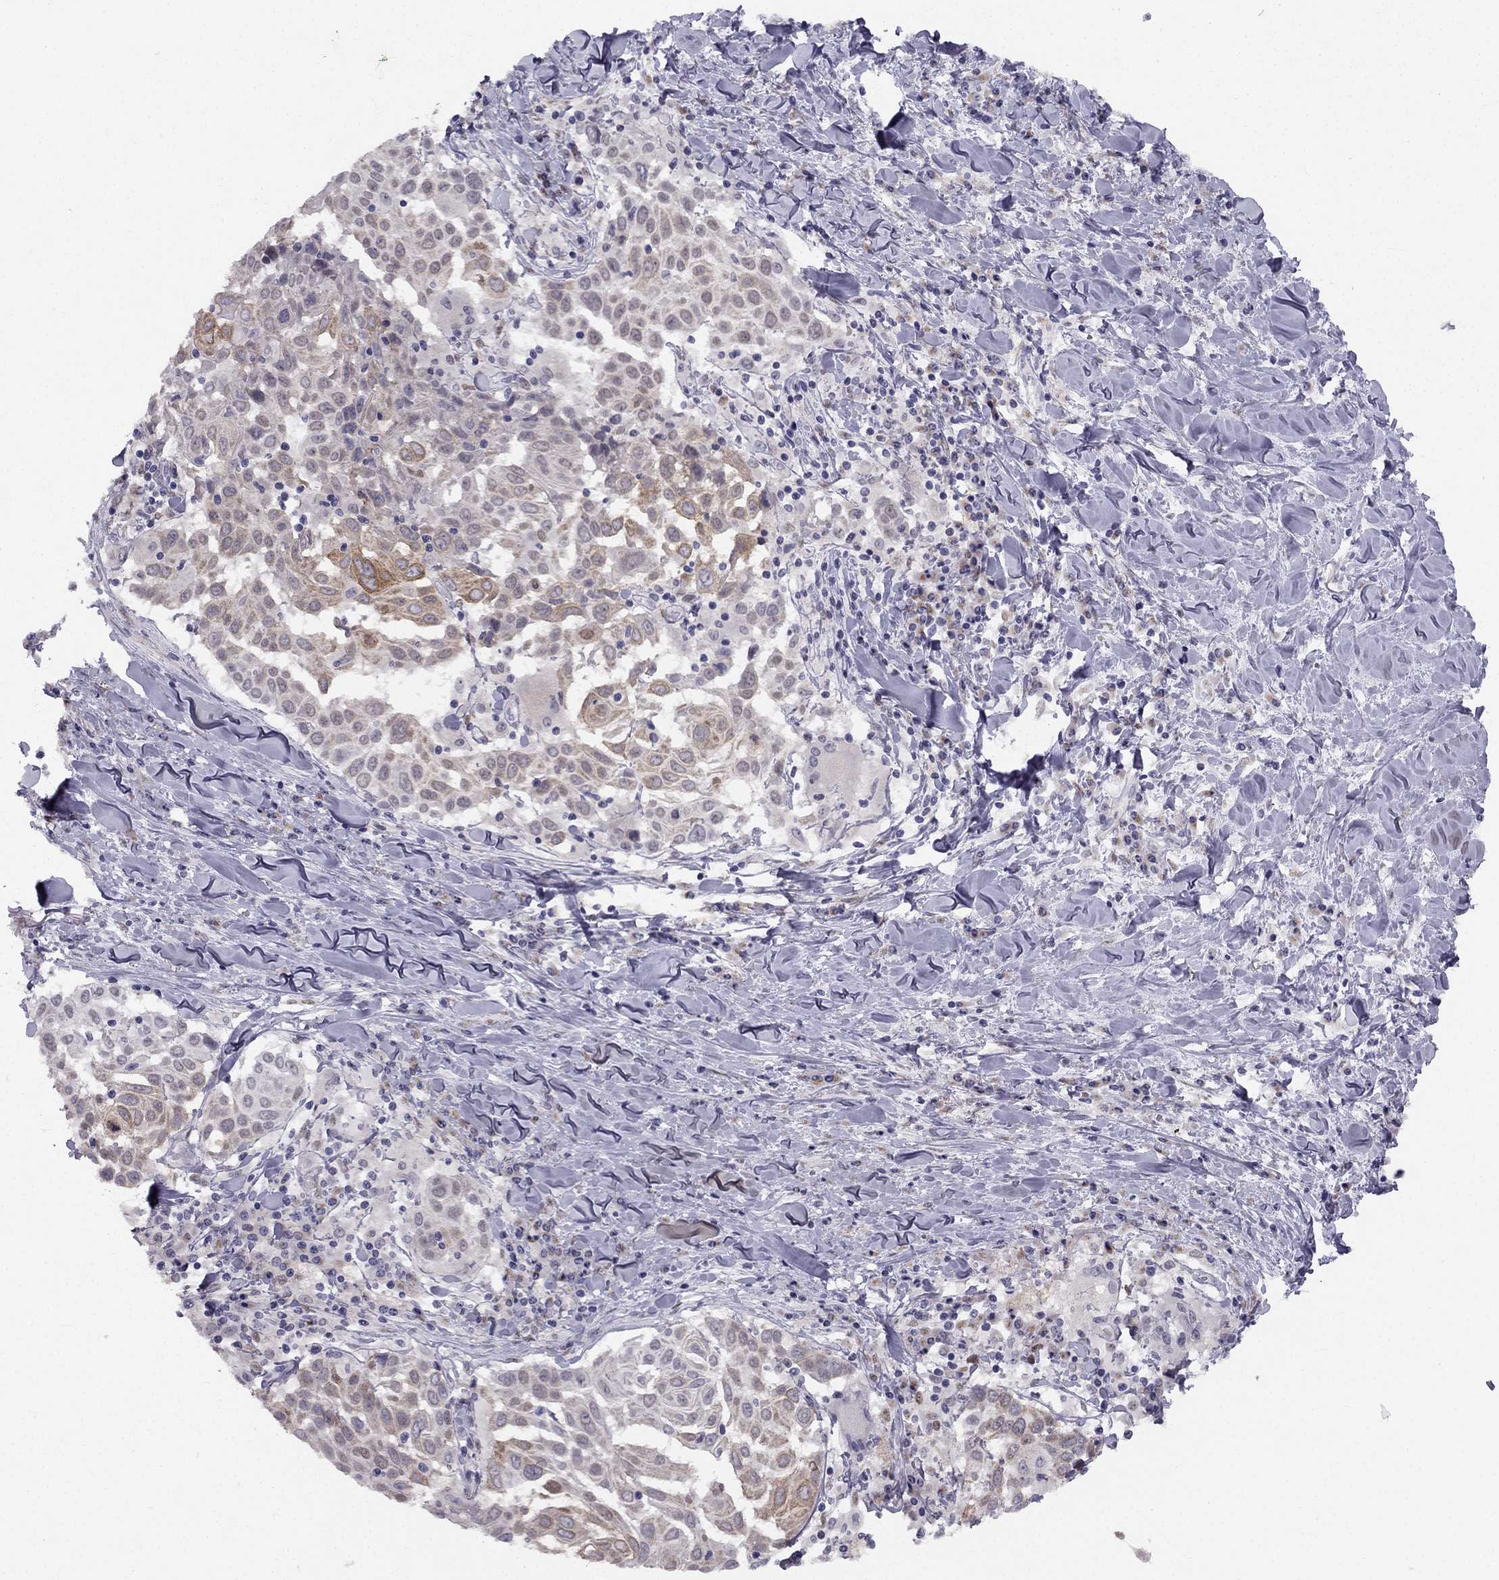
{"staining": {"intensity": "moderate", "quantity": "25%-75%", "location": "cytoplasmic/membranous"}, "tissue": "lung cancer", "cell_type": "Tumor cells", "image_type": "cancer", "snomed": [{"axis": "morphology", "description": "Squamous cell carcinoma, NOS"}, {"axis": "topography", "description": "Lung"}], "caption": "A brown stain labels moderate cytoplasmic/membranous staining of a protein in human lung cancer tumor cells. Immunohistochemistry stains the protein in brown and the nuclei are stained blue.", "gene": "TRPS1", "patient": {"sex": "male", "age": 57}}